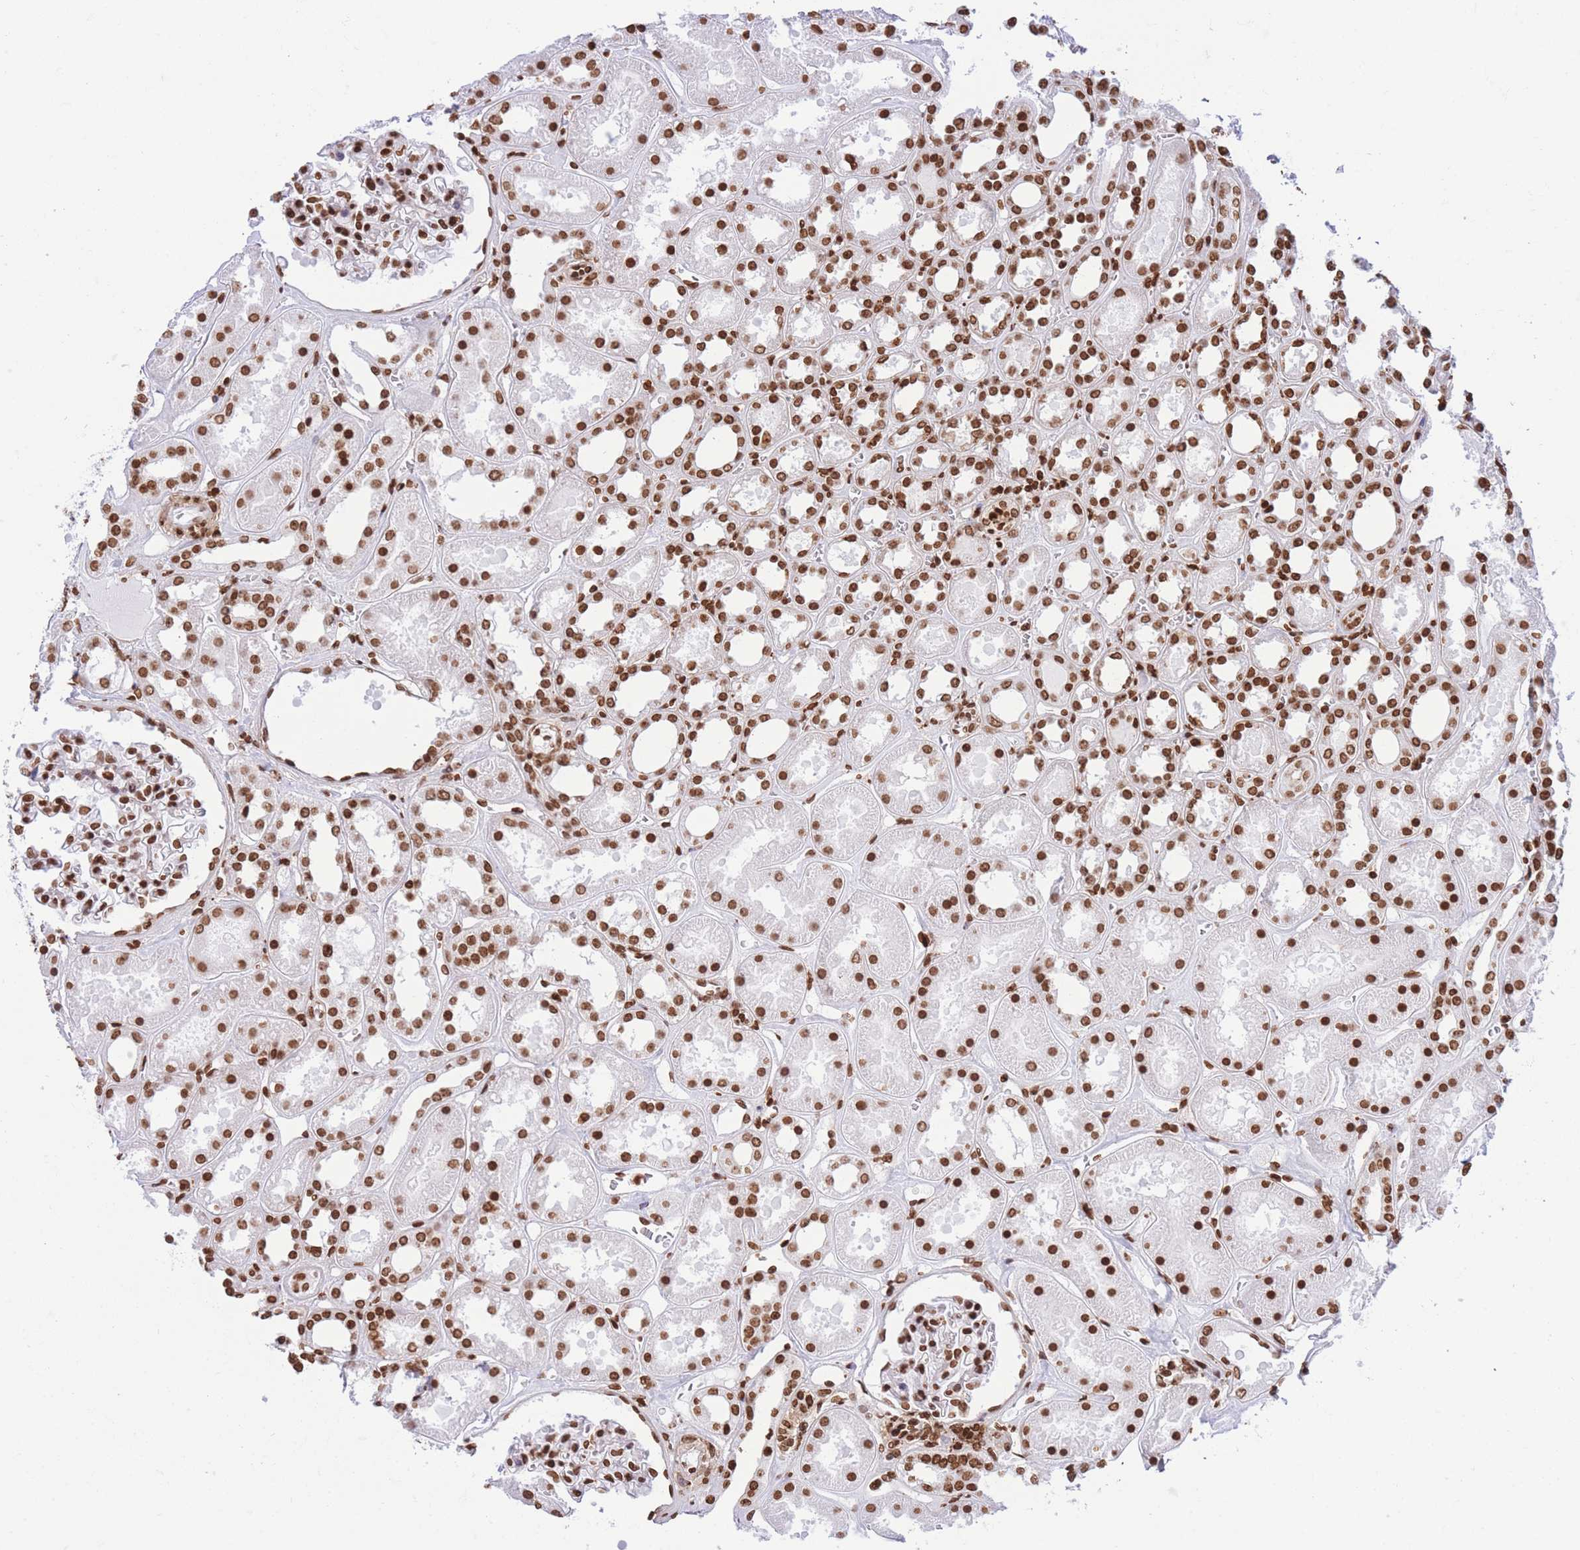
{"staining": {"intensity": "strong", "quantity": ">75%", "location": "nuclear"}, "tissue": "kidney", "cell_type": "Cells in glomeruli", "image_type": "normal", "snomed": [{"axis": "morphology", "description": "Normal tissue, NOS"}, {"axis": "topography", "description": "Kidney"}], "caption": "IHC image of benign kidney: kidney stained using immunohistochemistry (IHC) reveals high levels of strong protein expression localized specifically in the nuclear of cells in glomeruli, appearing as a nuclear brown color.", "gene": "H2BC10", "patient": {"sex": "female", "age": 41}}